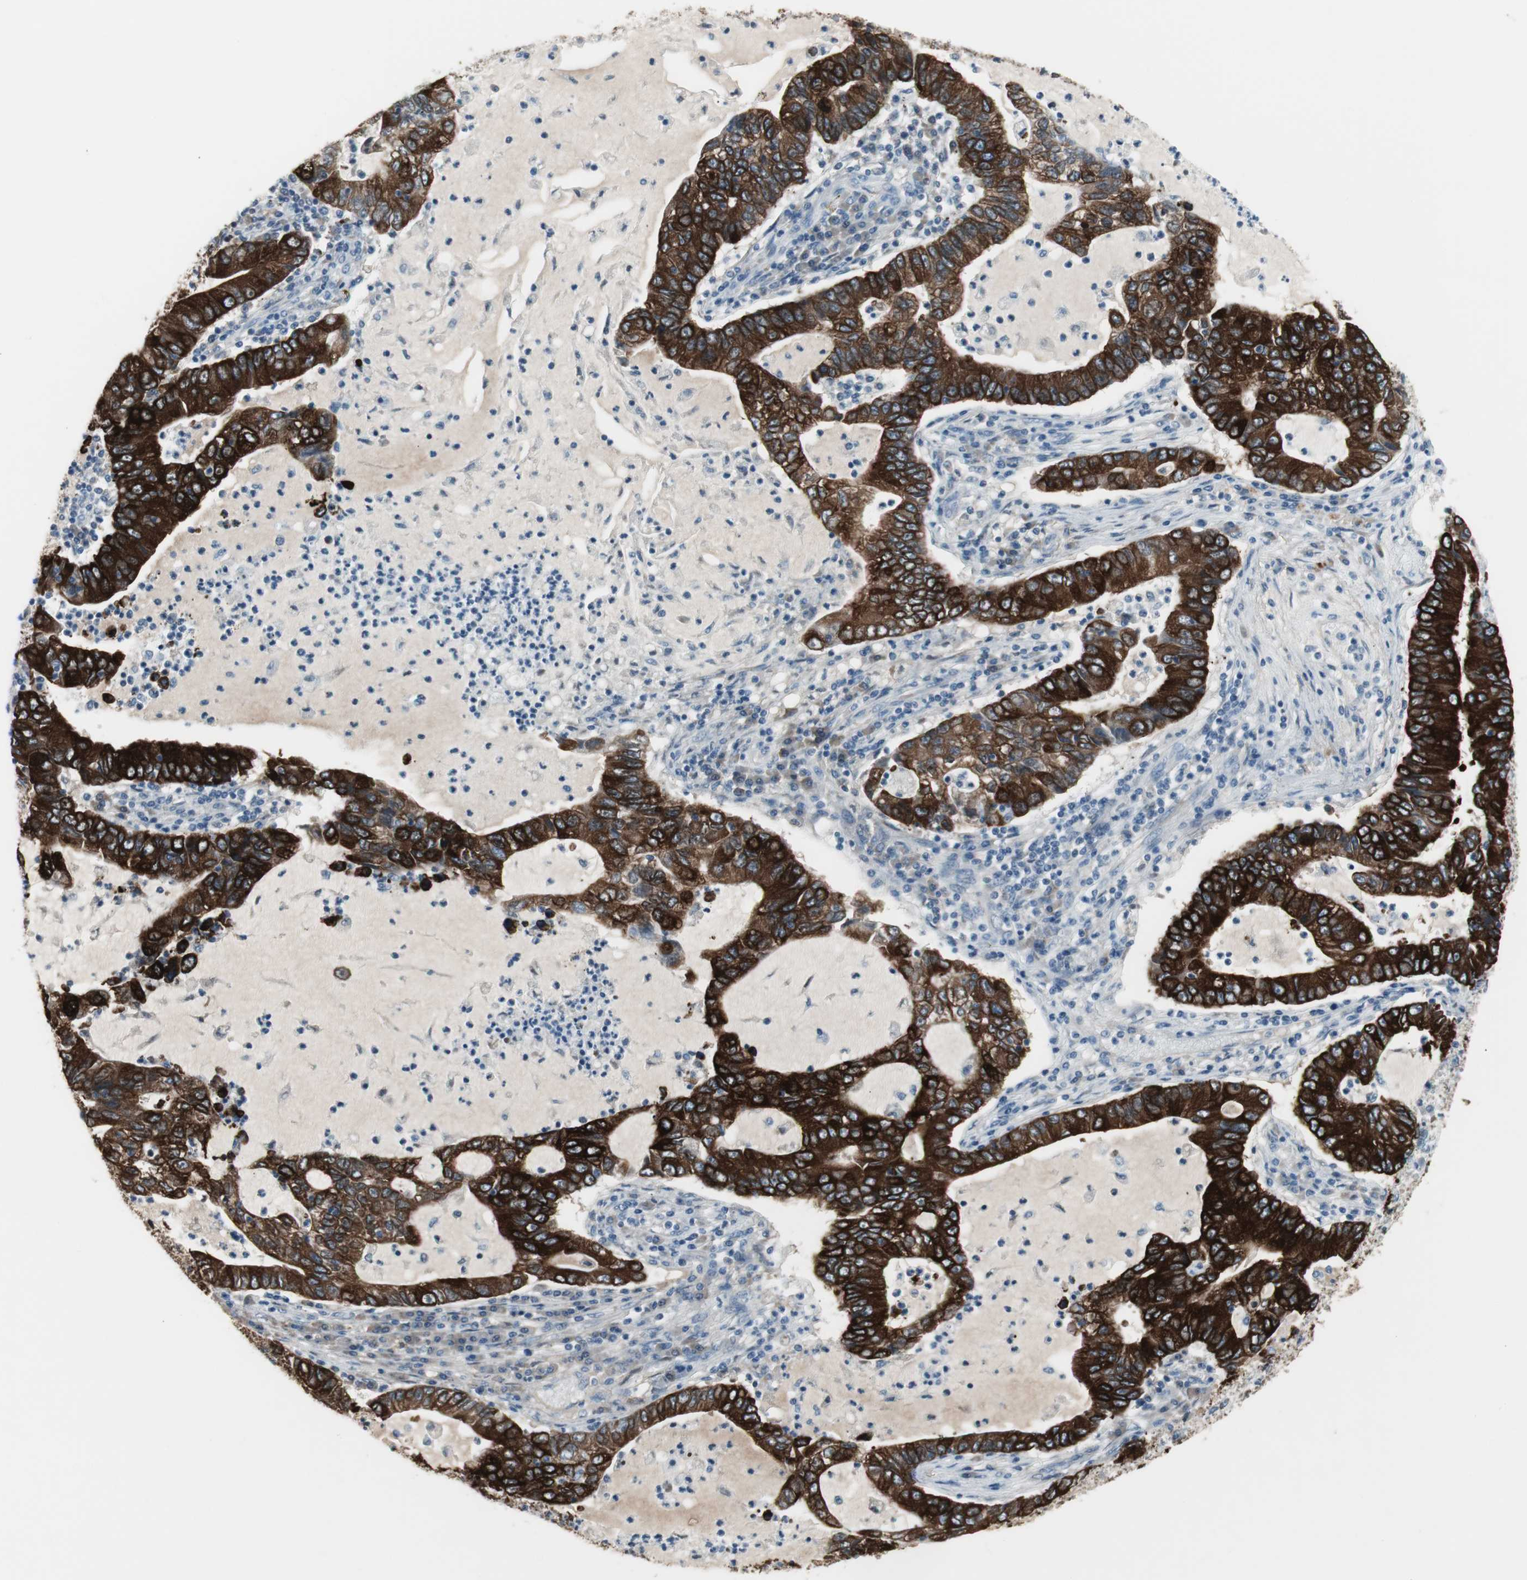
{"staining": {"intensity": "strong", "quantity": ">75%", "location": "cytoplasmic/membranous"}, "tissue": "lung cancer", "cell_type": "Tumor cells", "image_type": "cancer", "snomed": [{"axis": "morphology", "description": "Adenocarcinoma, NOS"}, {"axis": "topography", "description": "Lung"}], "caption": "Immunohistochemistry (IHC) (DAB) staining of lung cancer (adenocarcinoma) displays strong cytoplasmic/membranous protein staining in about >75% of tumor cells.", "gene": "AGR2", "patient": {"sex": "female", "age": 51}}